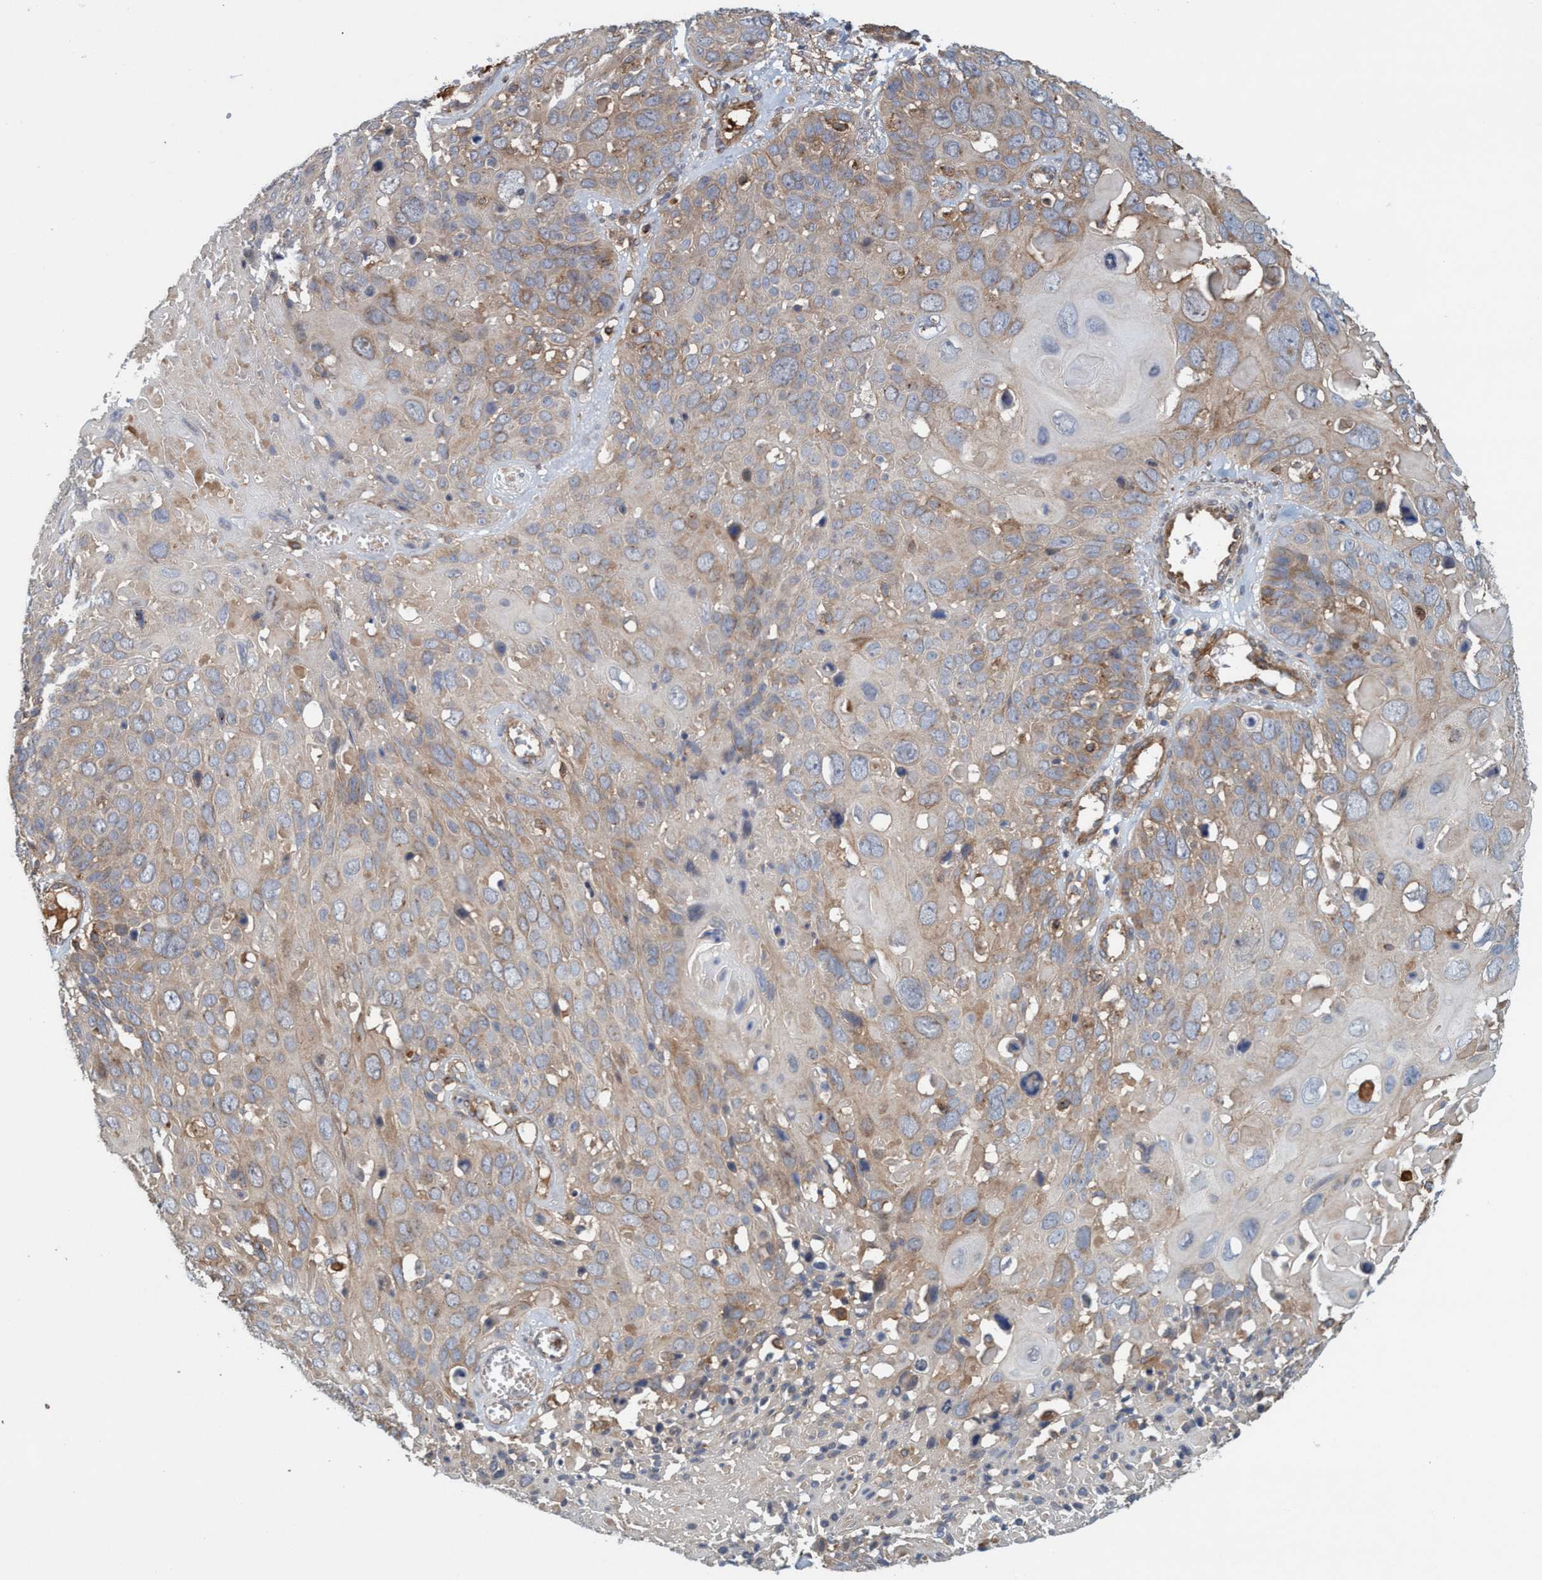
{"staining": {"intensity": "moderate", "quantity": ">75%", "location": "cytoplasmic/membranous"}, "tissue": "cervical cancer", "cell_type": "Tumor cells", "image_type": "cancer", "snomed": [{"axis": "morphology", "description": "Squamous cell carcinoma, NOS"}, {"axis": "topography", "description": "Cervix"}], "caption": "Squamous cell carcinoma (cervical) stained for a protein (brown) shows moderate cytoplasmic/membranous positive positivity in approximately >75% of tumor cells.", "gene": "SPECC1", "patient": {"sex": "female", "age": 74}}